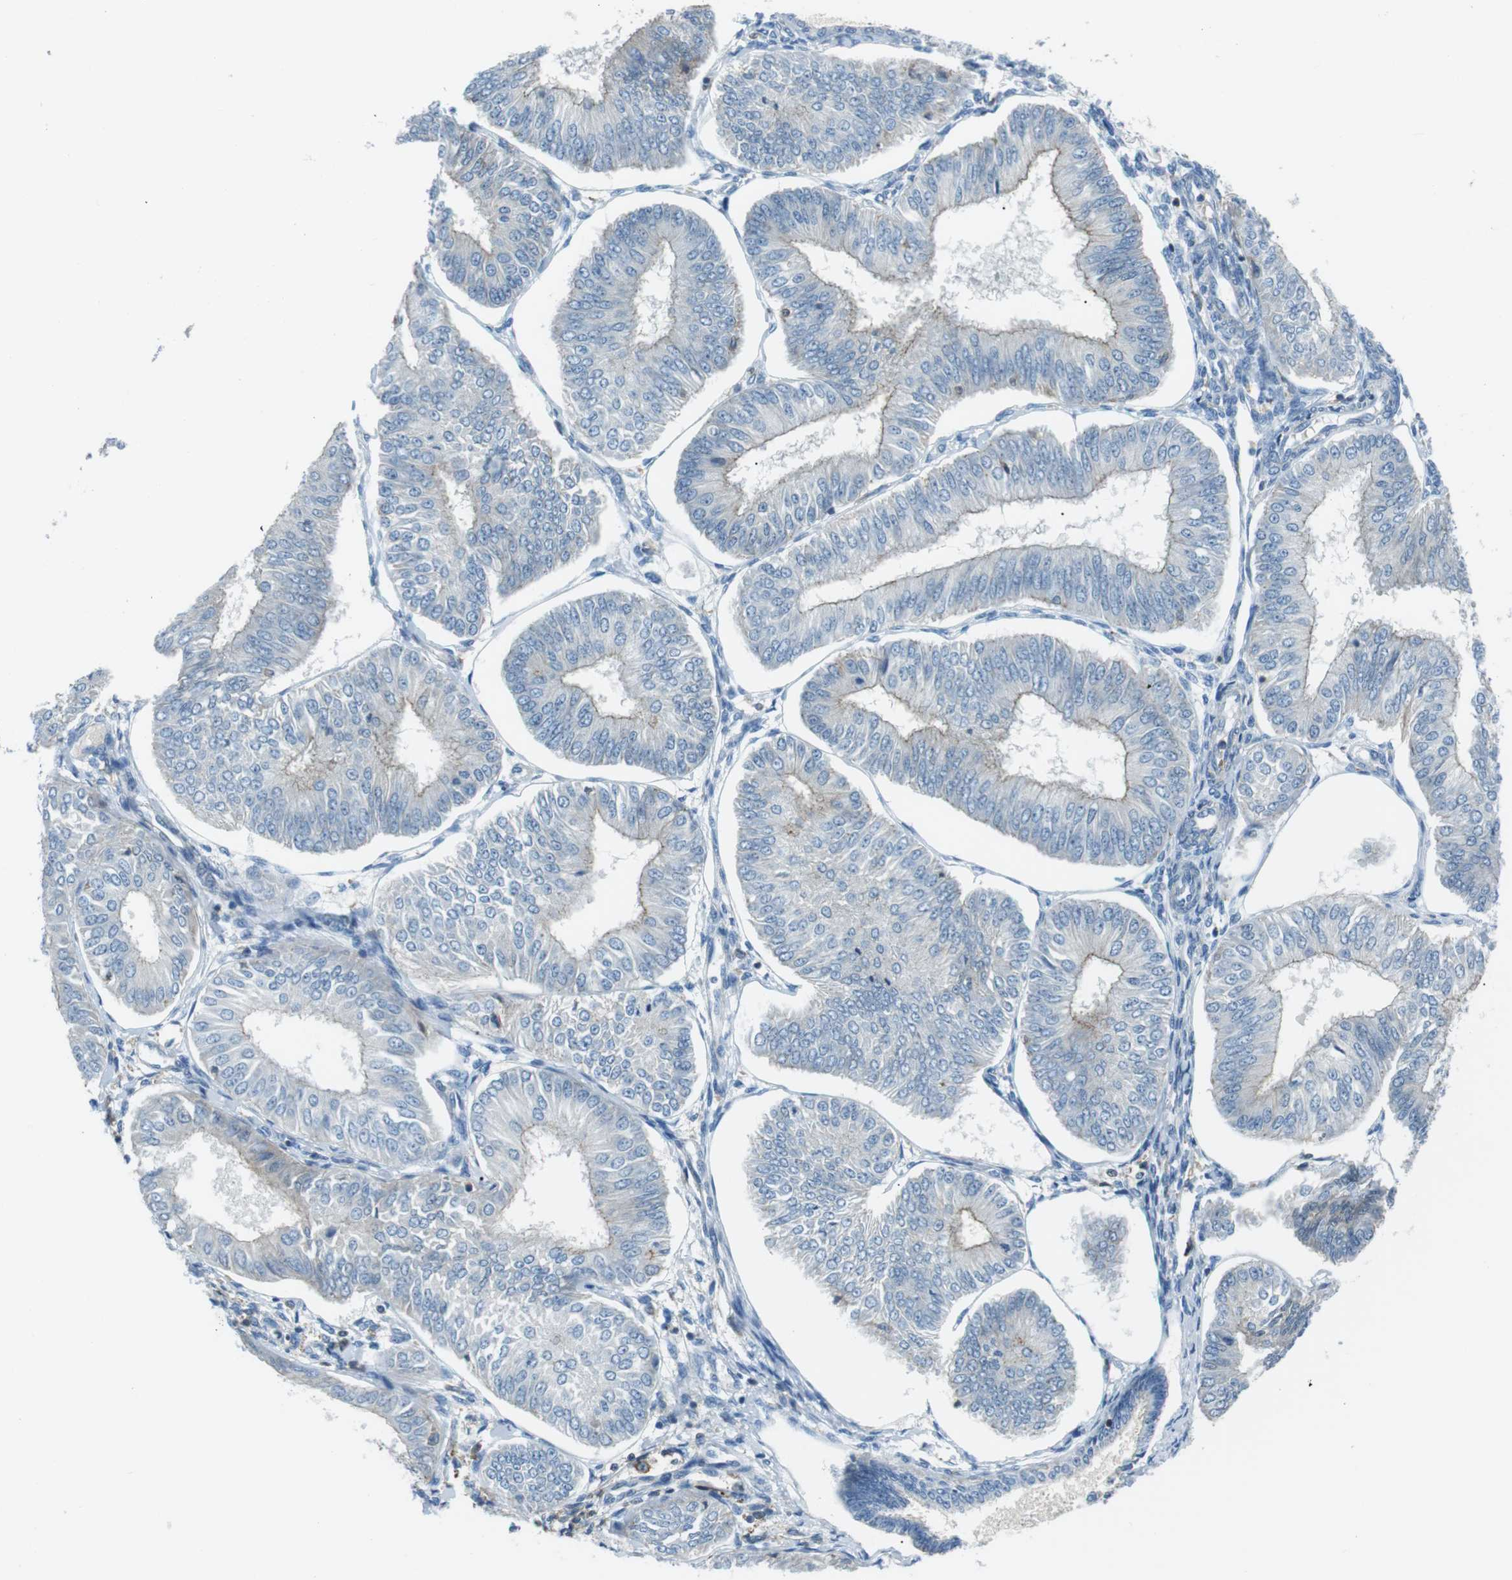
{"staining": {"intensity": "negative", "quantity": "none", "location": "none"}, "tissue": "endometrial cancer", "cell_type": "Tumor cells", "image_type": "cancer", "snomed": [{"axis": "morphology", "description": "Adenocarcinoma, NOS"}, {"axis": "topography", "description": "Endometrium"}], "caption": "This is a image of IHC staining of endometrial cancer, which shows no expression in tumor cells.", "gene": "ARVCF", "patient": {"sex": "female", "age": 58}}